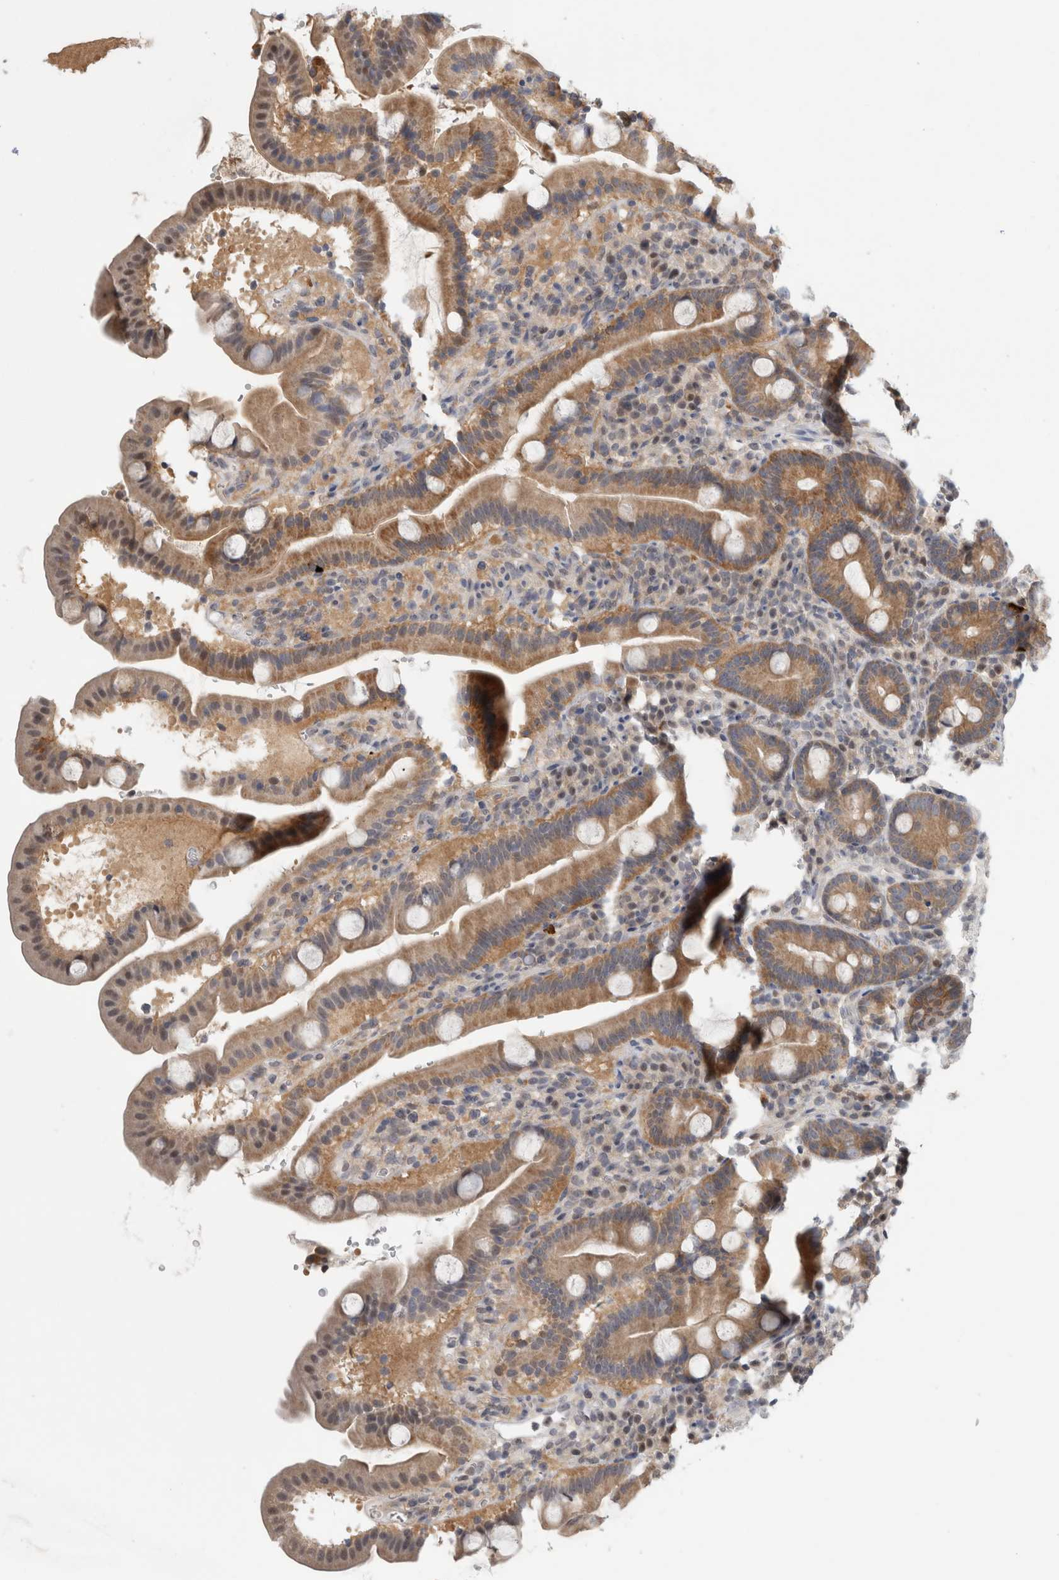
{"staining": {"intensity": "moderate", "quantity": "25%-75%", "location": "cytoplasmic/membranous"}, "tissue": "duodenum", "cell_type": "Glandular cells", "image_type": "normal", "snomed": [{"axis": "morphology", "description": "Normal tissue, NOS"}, {"axis": "topography", "description": "Duodenum"}], "caption": "Immunohistochemistry histopathology image of unremarkable duodenum stained for a protein (brown), which demonstrates medium levels of moderate cytoplasmic/membranous expression in approximately 25%-75% of glandular cells.", "gene": "PIGP", "patient": {"sex": "male", "age": 54}}